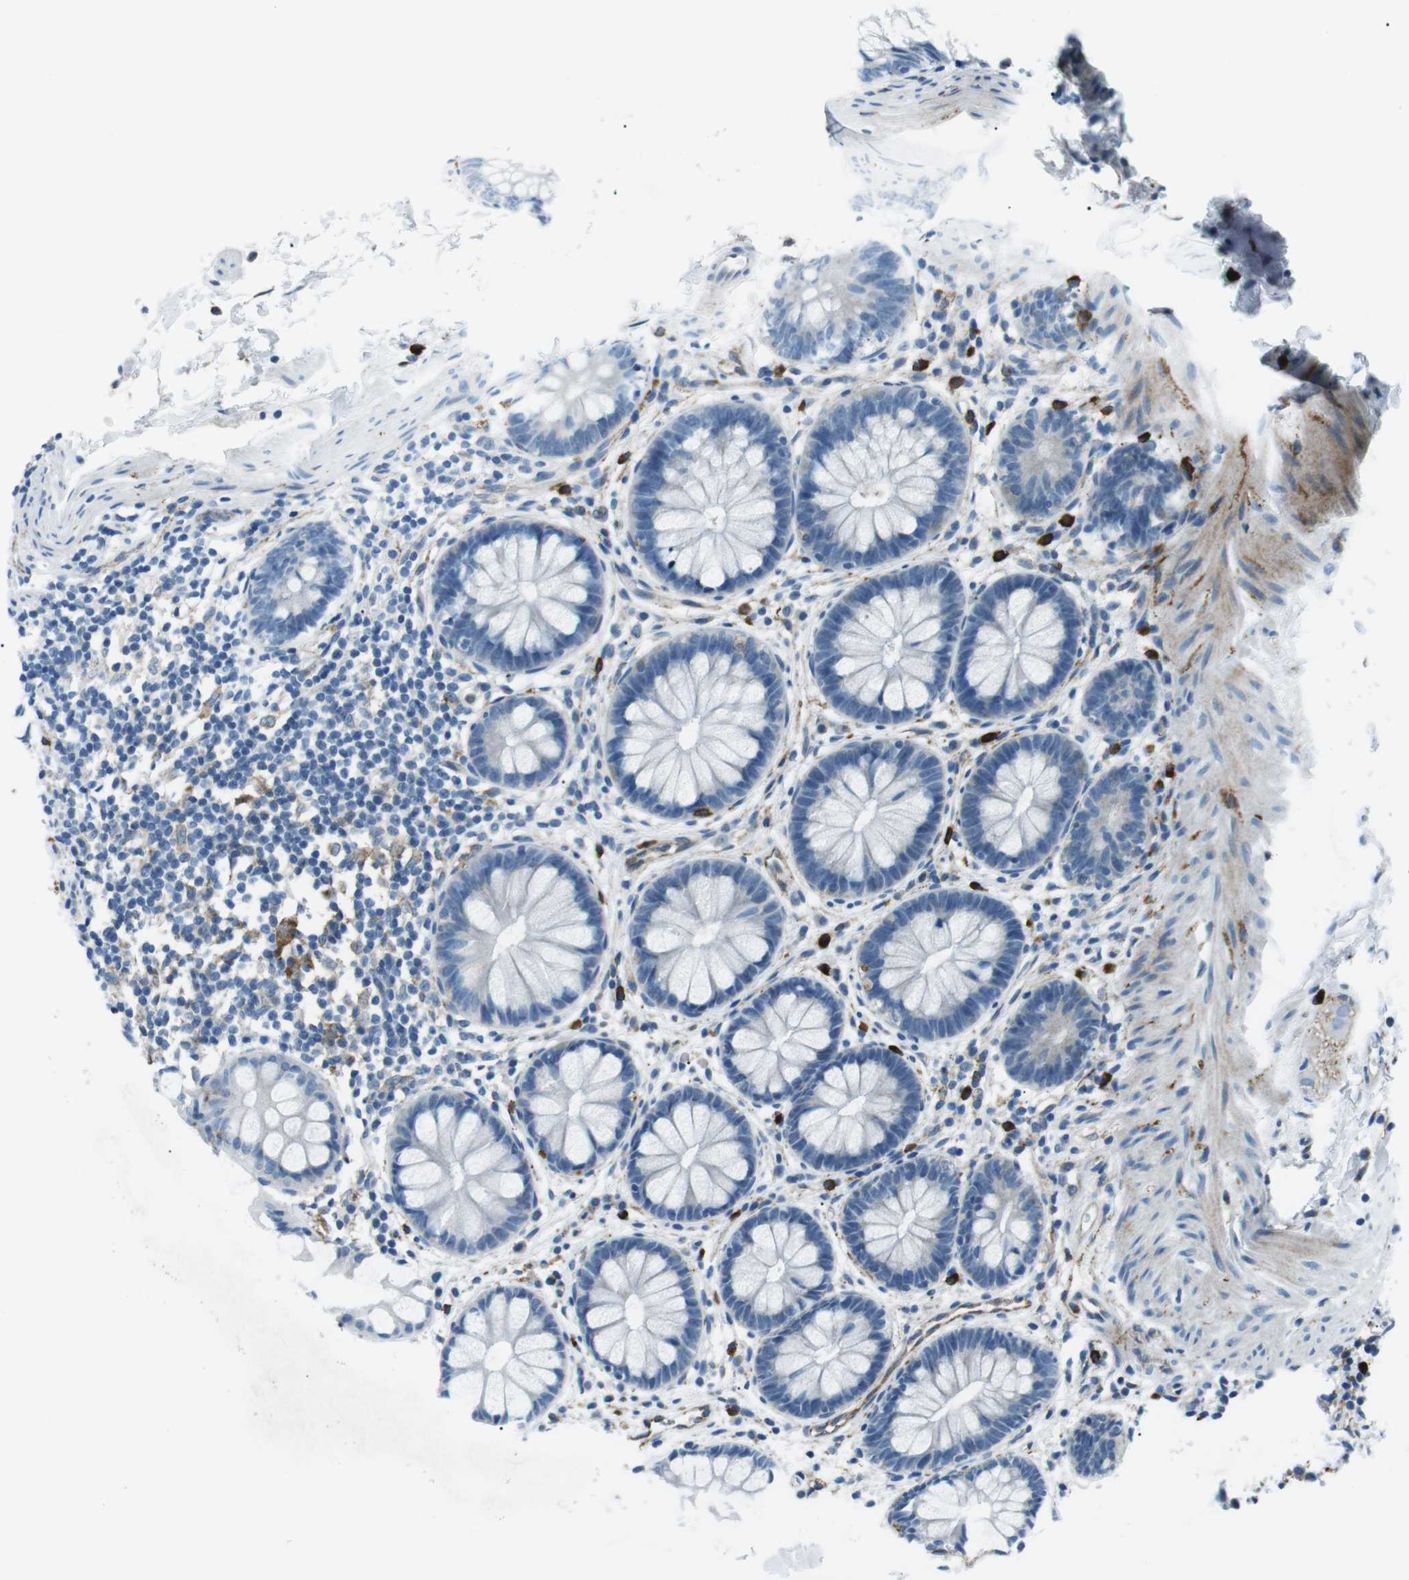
{"staining": {"intensity": "negative", "quantity": "none", "location": "none"}, "tissue": "rectum", "cell_type": "Glandular cells", "image_type": "normal", "snomed": [{"axis": "morphology", "description": "Normal tissue, NOS"}, {"axis": "topography", "description": "Rectum"}], "caption": "Human rectum stained for a protein using immunohistochemistry (IHC) demonstrates no expression in glandular cells.", "gene": "CSF2RA", "patient": {"sex": "female", "age": 24}}